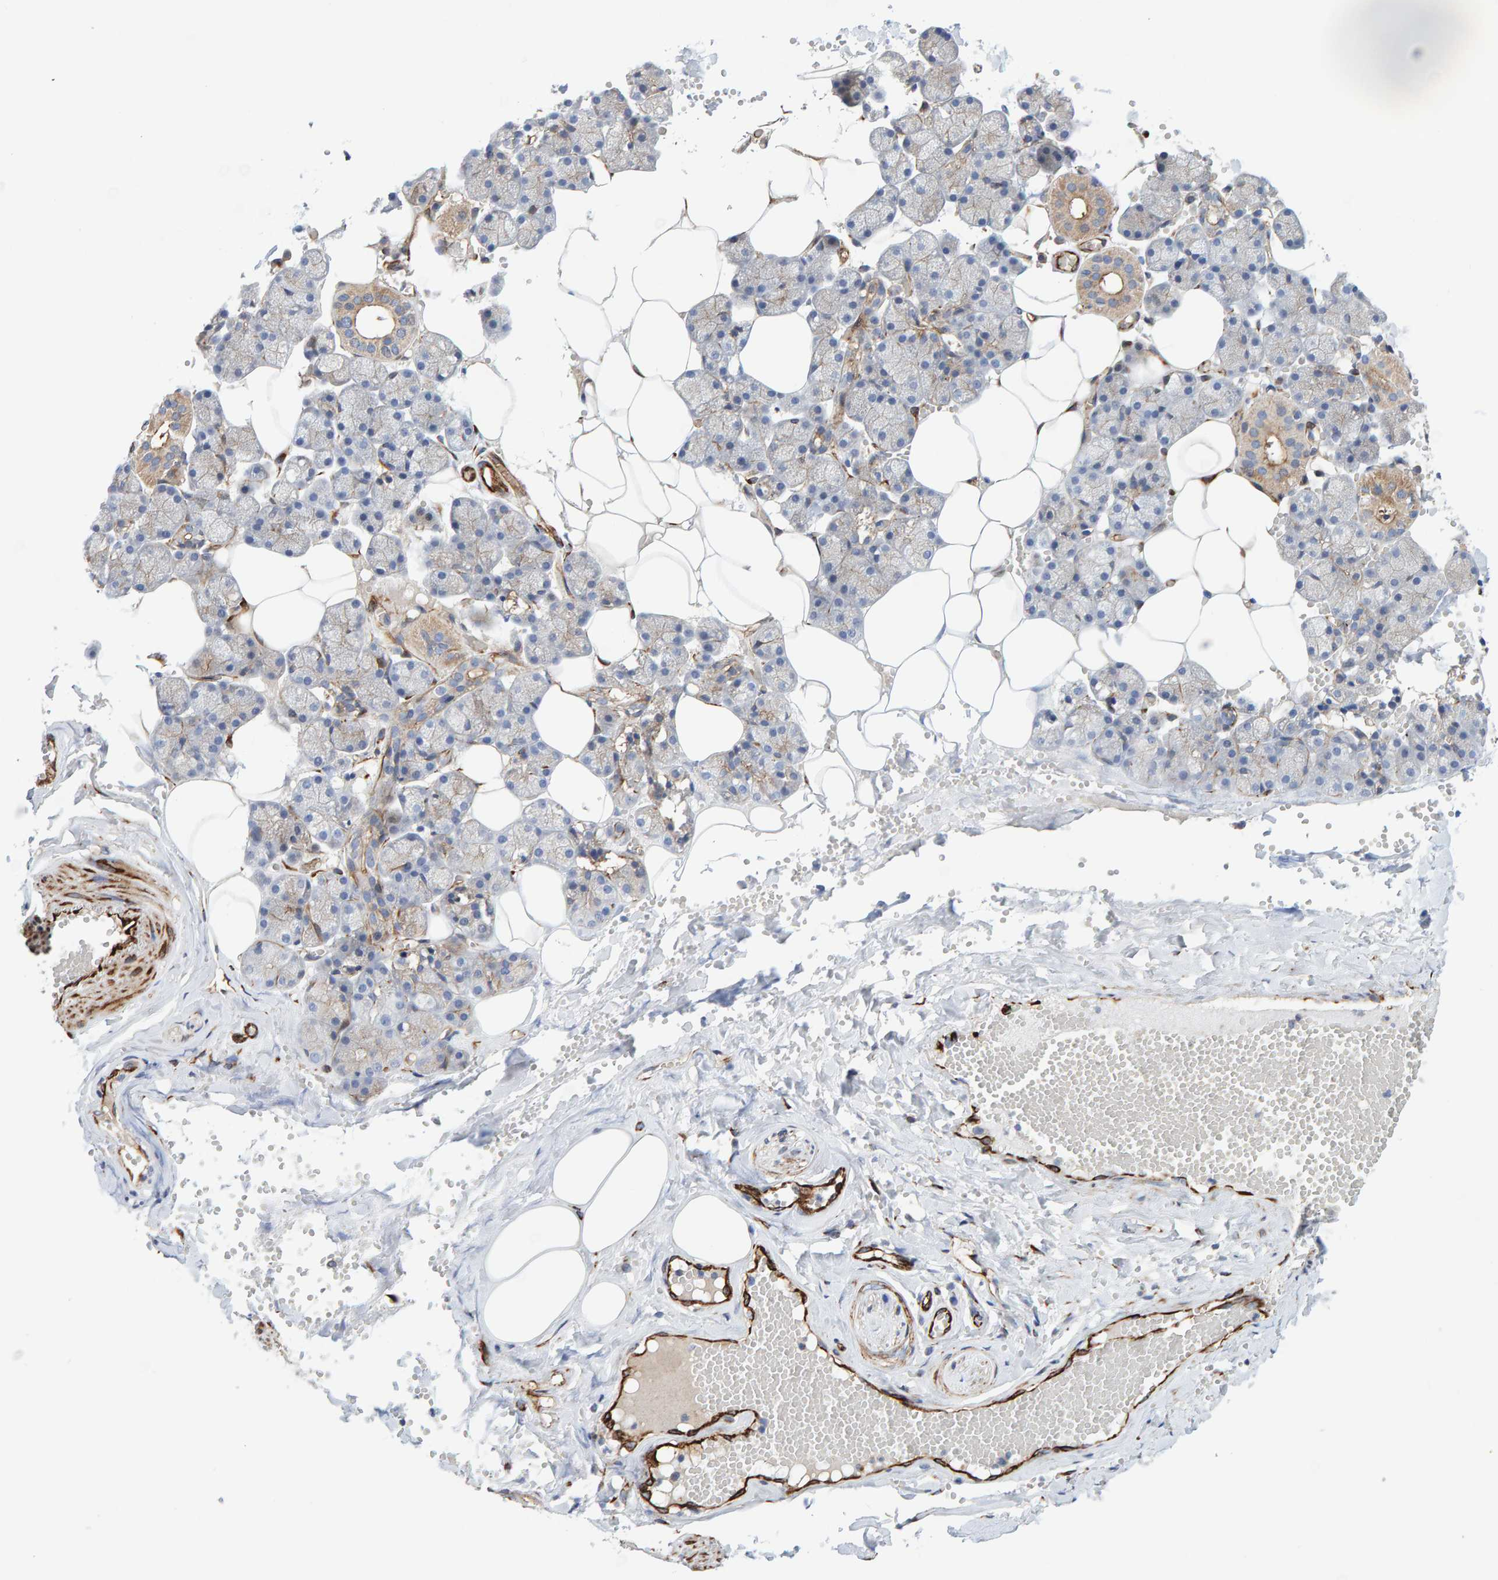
{"staining": {"intensity": "moderate", "quantity": "<25%", "location": "cytoplasmic/membranous"}, "tissue": "salivary gland", "cell_type": "Glandular cells", "image_type": "normal", "snomed": [{"axis": "morphology", "description": "Normal tissue, NOS"}, {"axis": "topography", "description": "Salivary gland"}], "caption": "Immunohistochemical staining of normal human salivary gland displays <25% levels of moderate cytoplasmic/membranous protein staining in about <25% of glandular cells. (DAB = brown stain, brightfield microscopy at high magnification).", "gene": "POLG2", "patient": {"sex": "male", "age": 62}}